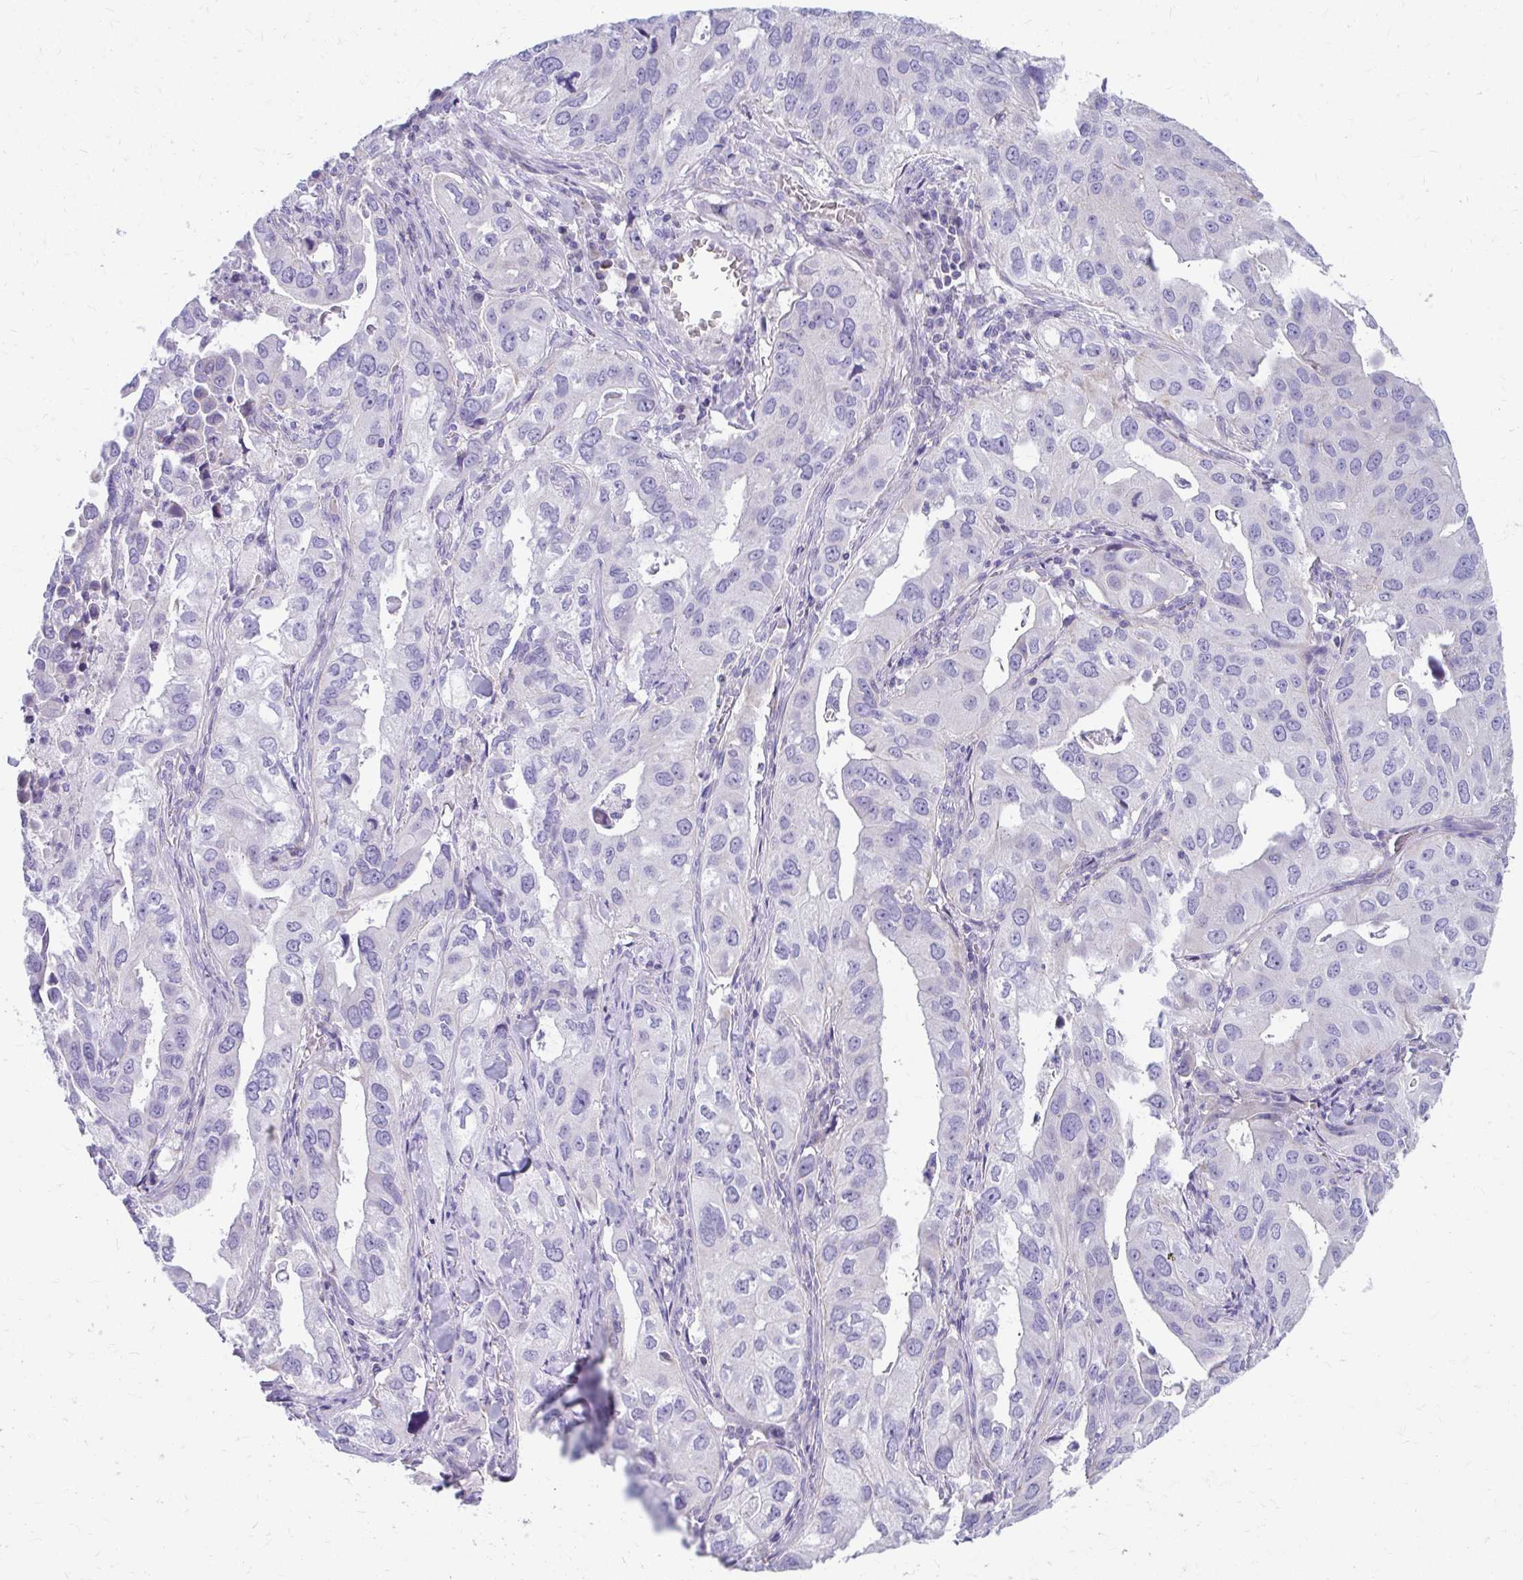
{"staining": {"intensity": "negative", "quantity": "none", "location": "none"}, "tissue": "lung cancer", "cell_type": "Tumor cells", "image_type": "cancer", "snomed": [{"axis": "morphology", "description": "Adenocarcinoma, NOS"}, {"axis": "topography", "description": "Lung"}], "caption": "Lung adenocarcinoma was stained to show a protein in brown. There is no significant expression in tumor cells.", "gene": "IL37", "patient": {"sex": "male", "age": 48}}